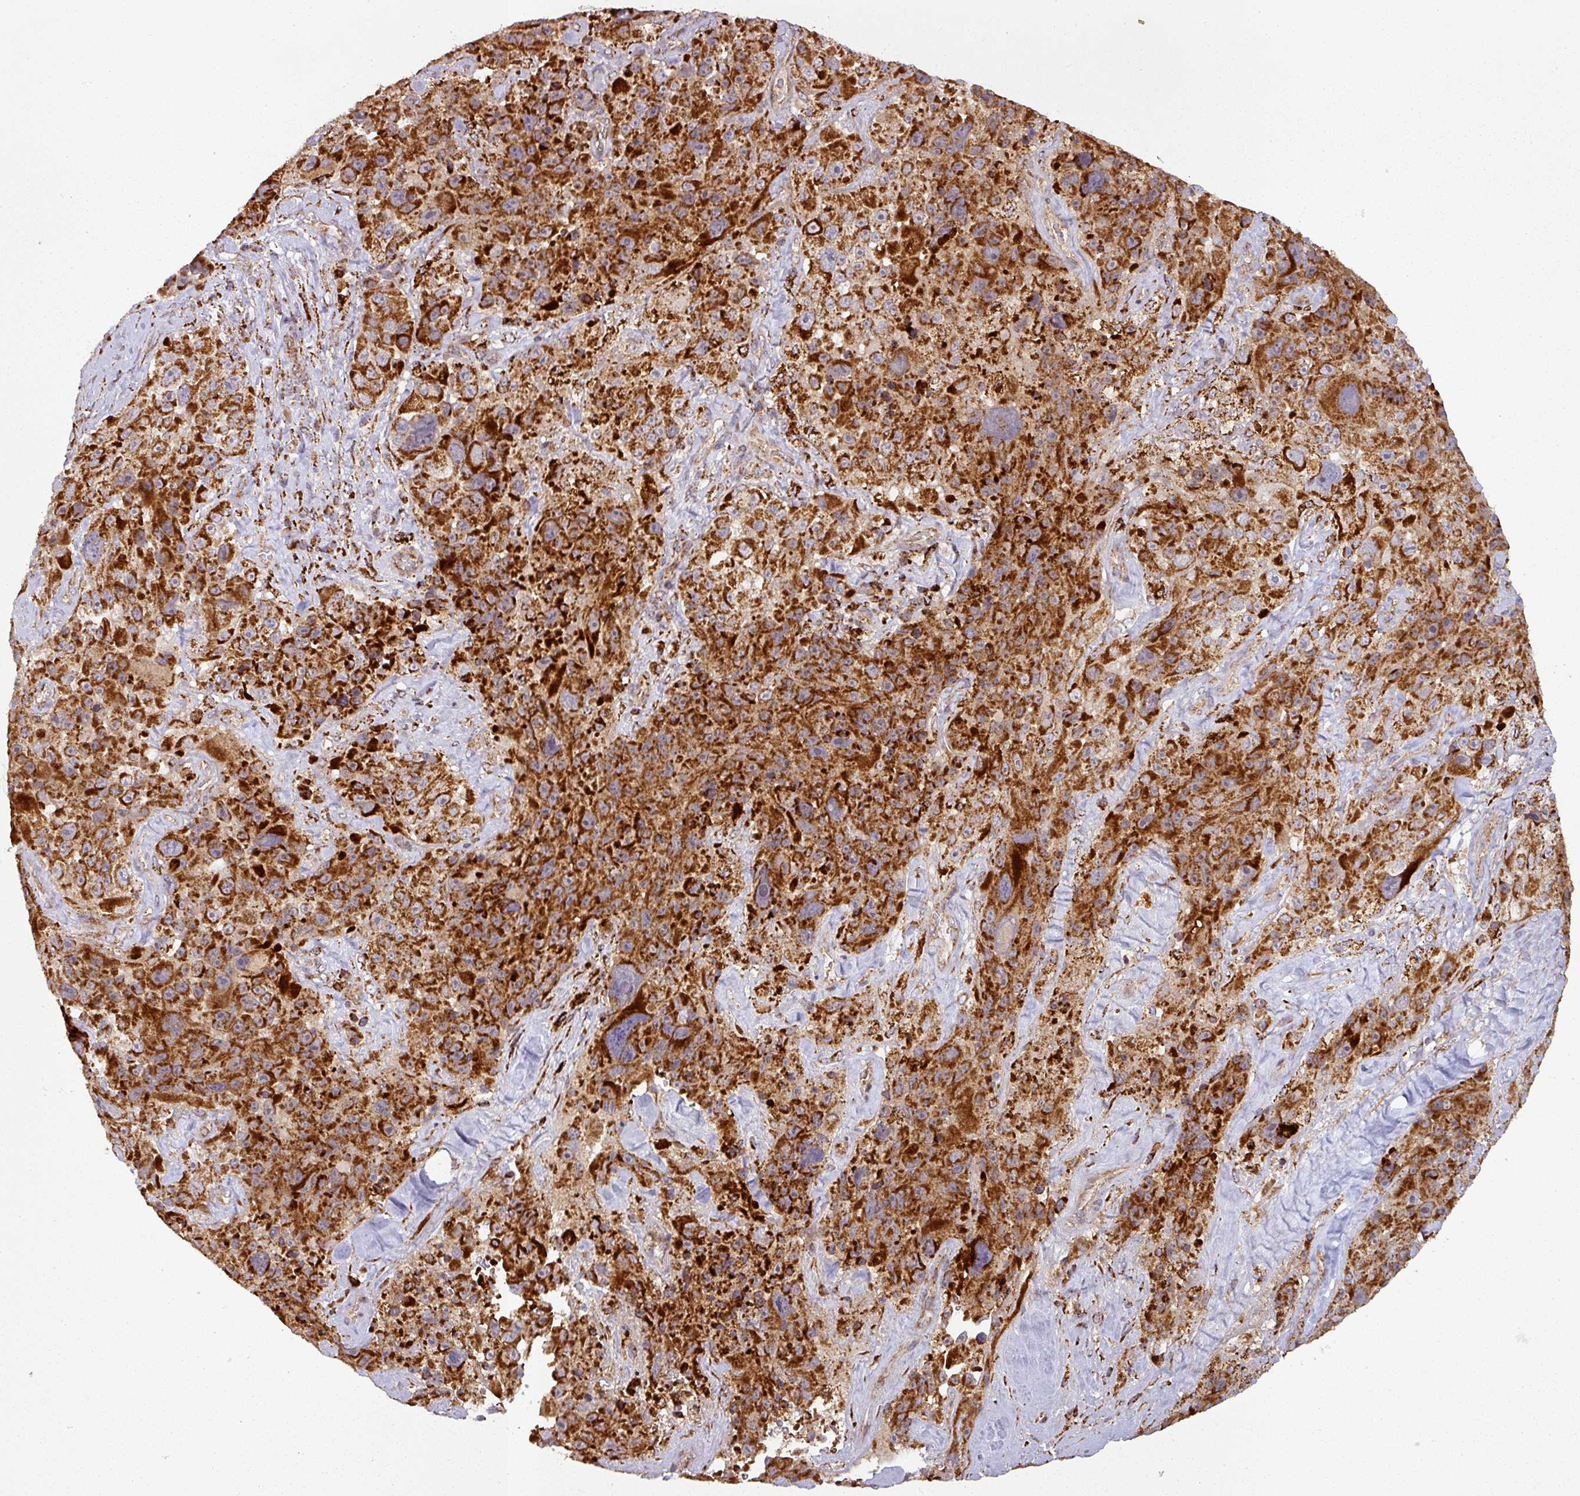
{"staining": {"intensity": "strong", "quantity": ">75%", "location": "cytoplasmic/membranous"}, "tissue": "melanoma", "cell_type": "Tumor cells", "image_type": "cancer", "snomed": [{"axis": "morphology", "description": "Malignant melanoma, Metastatic site"}, {"axis": "topography", "description": "Lymph node"}], "caption": "Protein expression analysis of melanoma exhibits strong cytoplasmic/membranous positivity in about >75% of tumor cells.", "gene": "GPD2", "patient": {"sex": "male", "age": 62}}